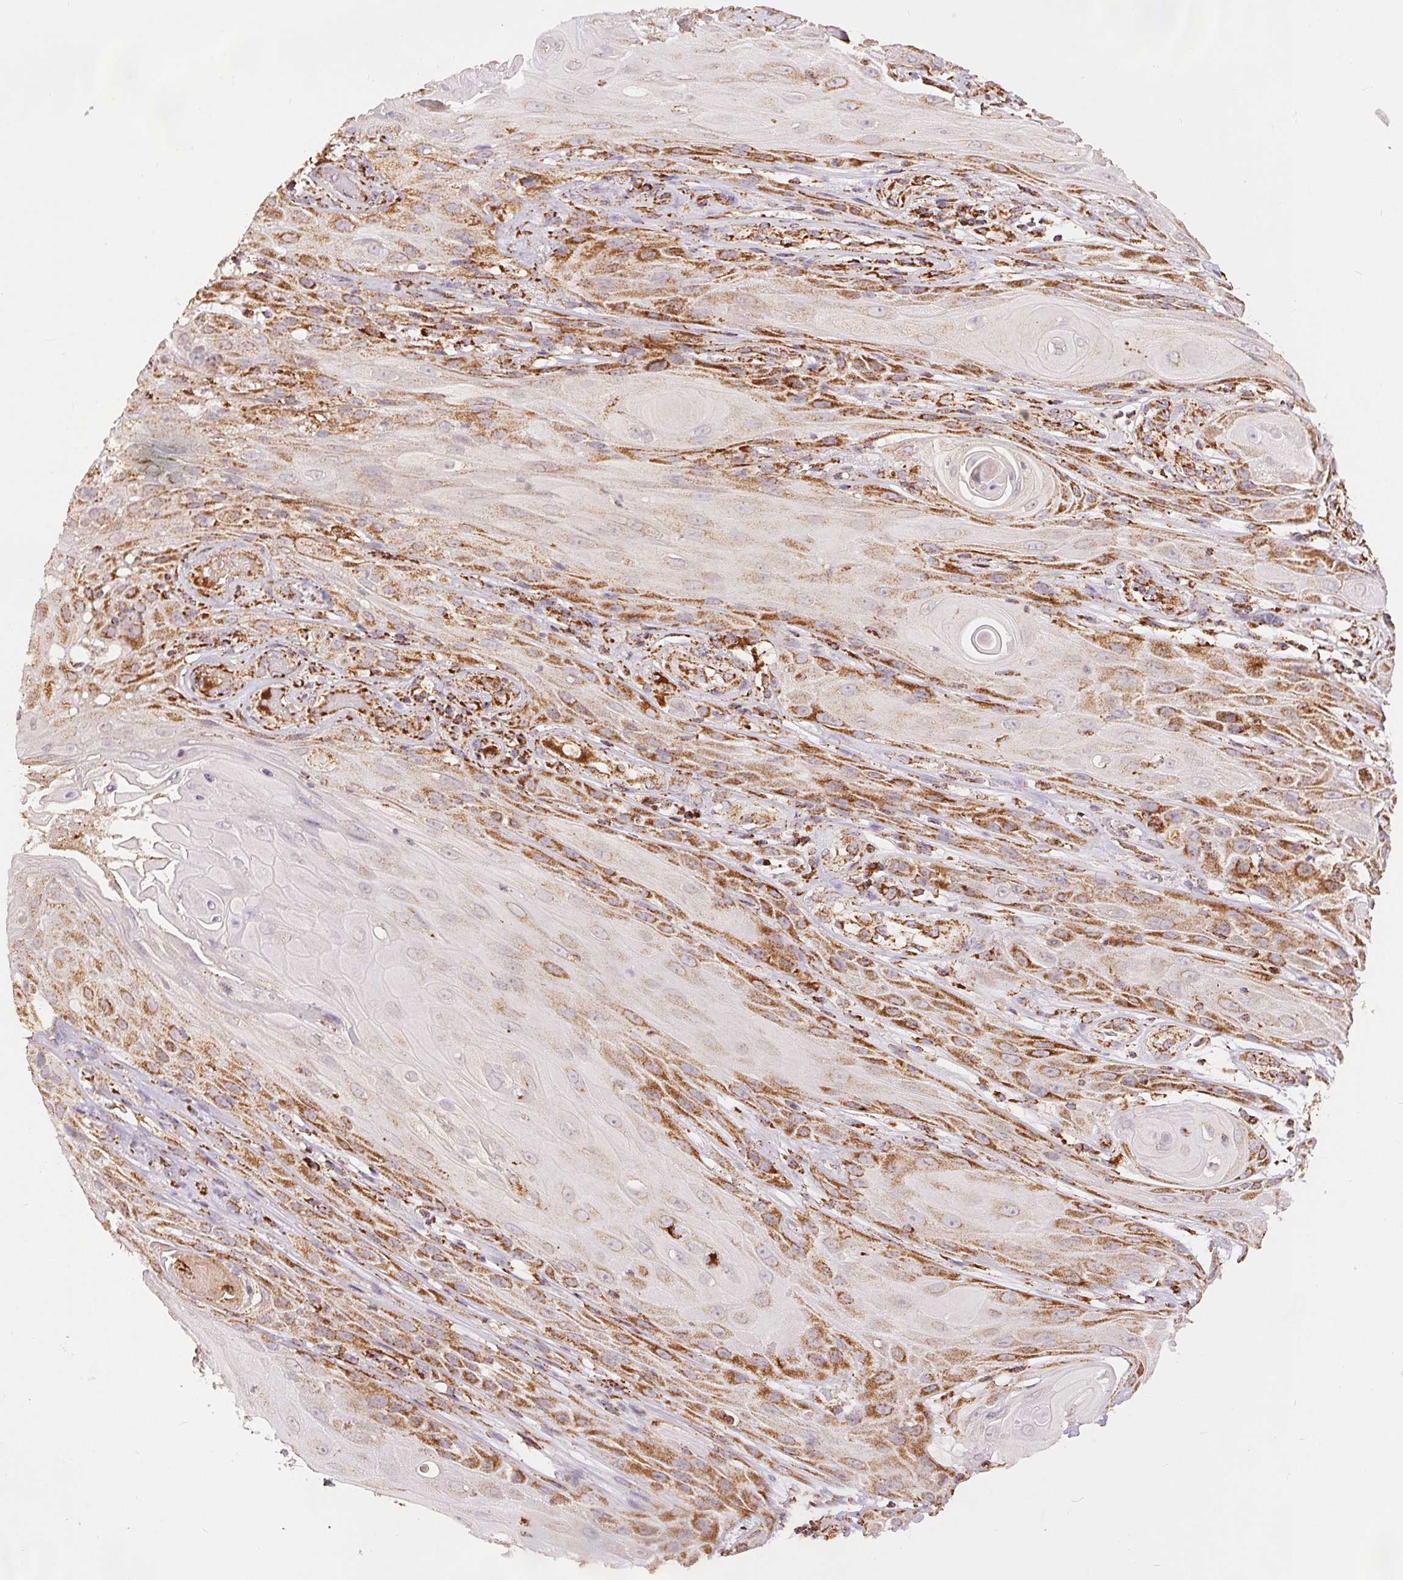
{"staining": {"intensity": "moderate", "quantity": "25%-75%", "location": "cytoplasmic/membranous"}, "tissue": "skin cancer", "cell_type": "Tumor cells", "image_type": "cancer", "snomed": [{"axis": "morphology", "description": "Squamous cell carcinoma, NOS"}, {"axis": "topography", "description": "Skin"}], "caption": "Squamous cell carcinoma (skin) tissue demonstrates moderate cytoplasmic/membranous expression in about 25%-75% of tumor cells", "gene": "SDHB", "patient": {"sex": "male", "age": 62}}